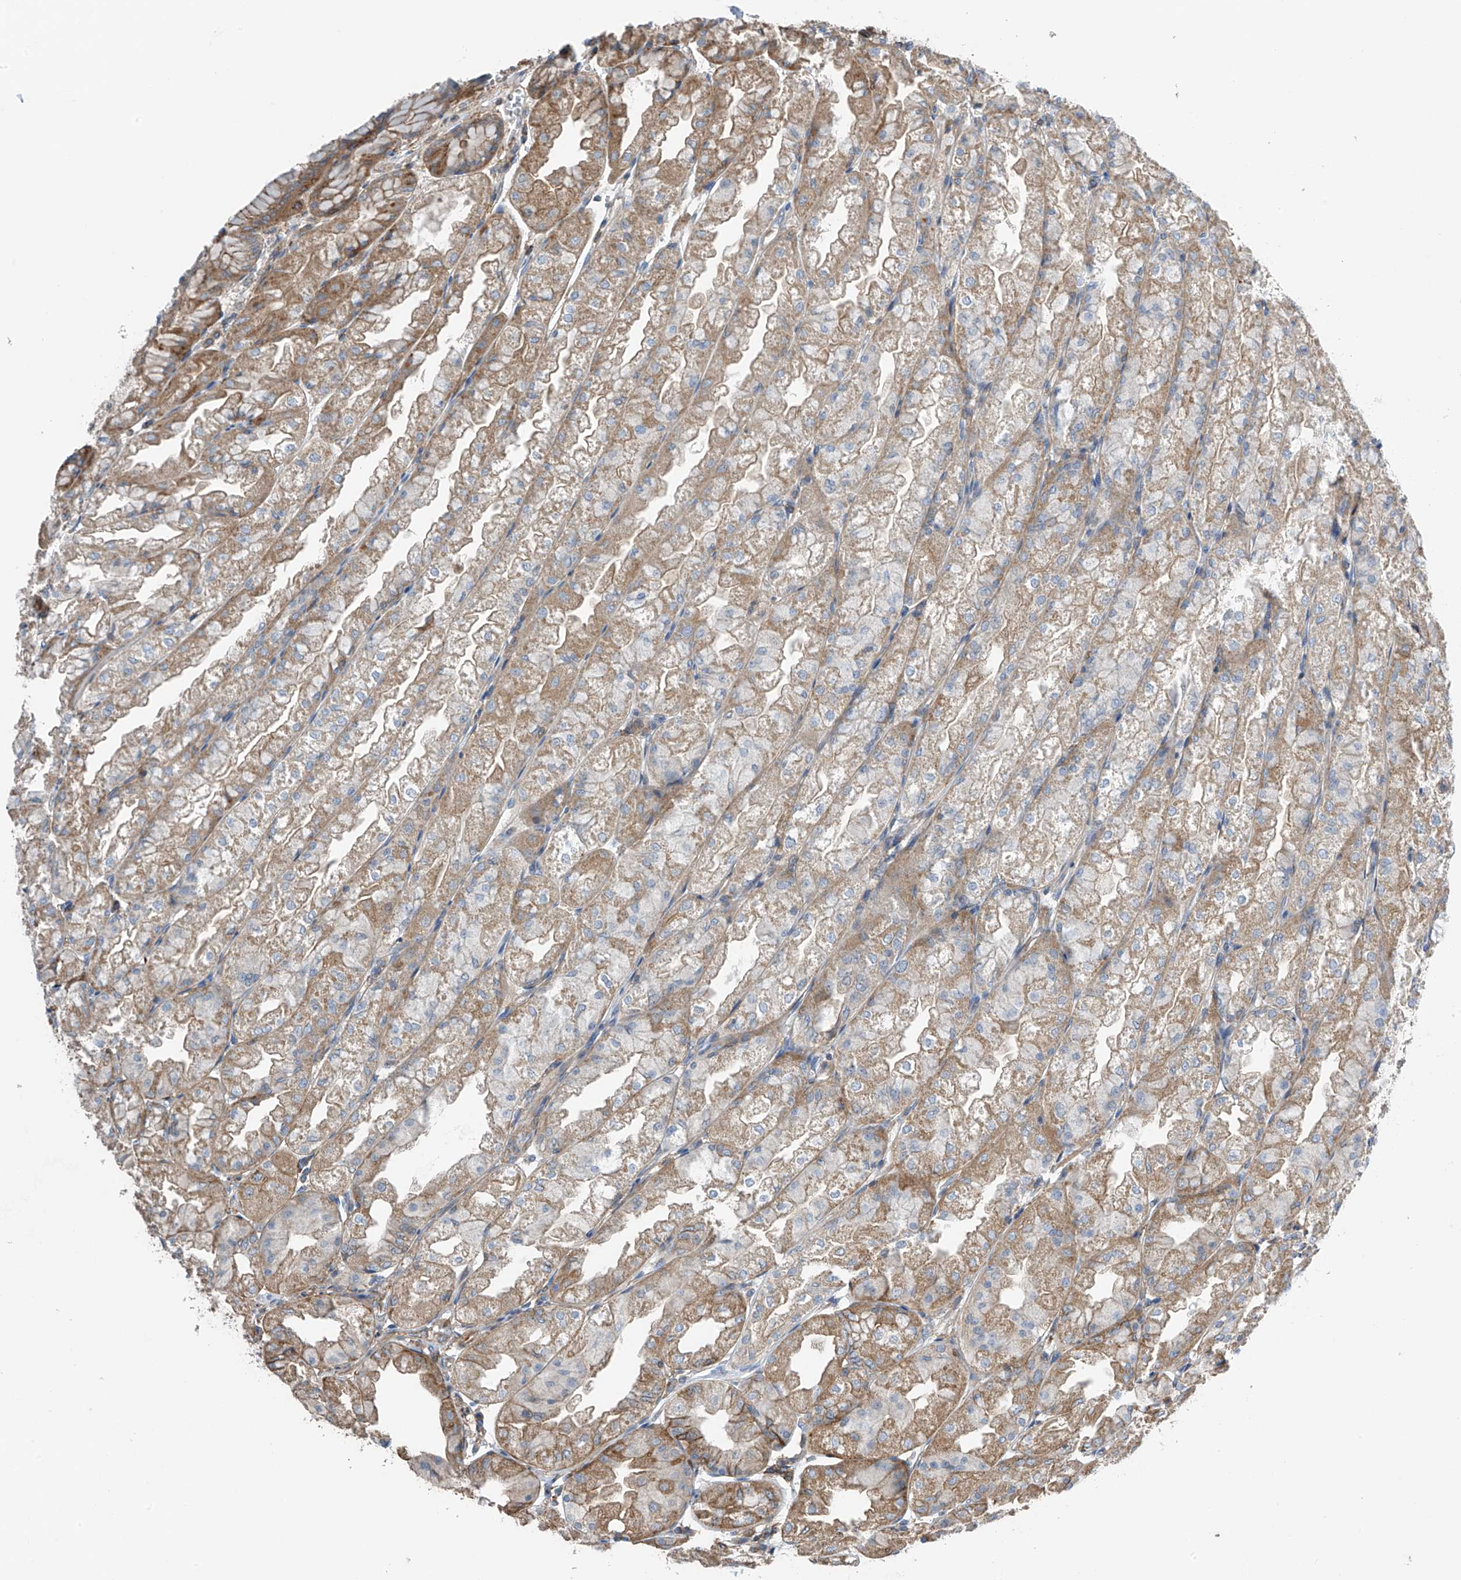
{"staining": {"intensity": "moderate", "quantity": ">75%", "location": "cytoplasmic/membranous"}, "tissue": "stomach", "cell_type": "Glandular cells", "image_type": "normal", "snomed": [{"axis": "morphology", "description": "Normal tissue, NOS"}, {"axis": "topography", "description": "Stomach, upper"}], "caption": "This micrograph demonstrates immunohistochemistry staining of unremarkable human stomach, with medium moderate cytoplasmic/membranous expression in approximately >75% of glandular cells.", "gene": "SLC1A5", "patient": {"sex": "male", "age": 47}}